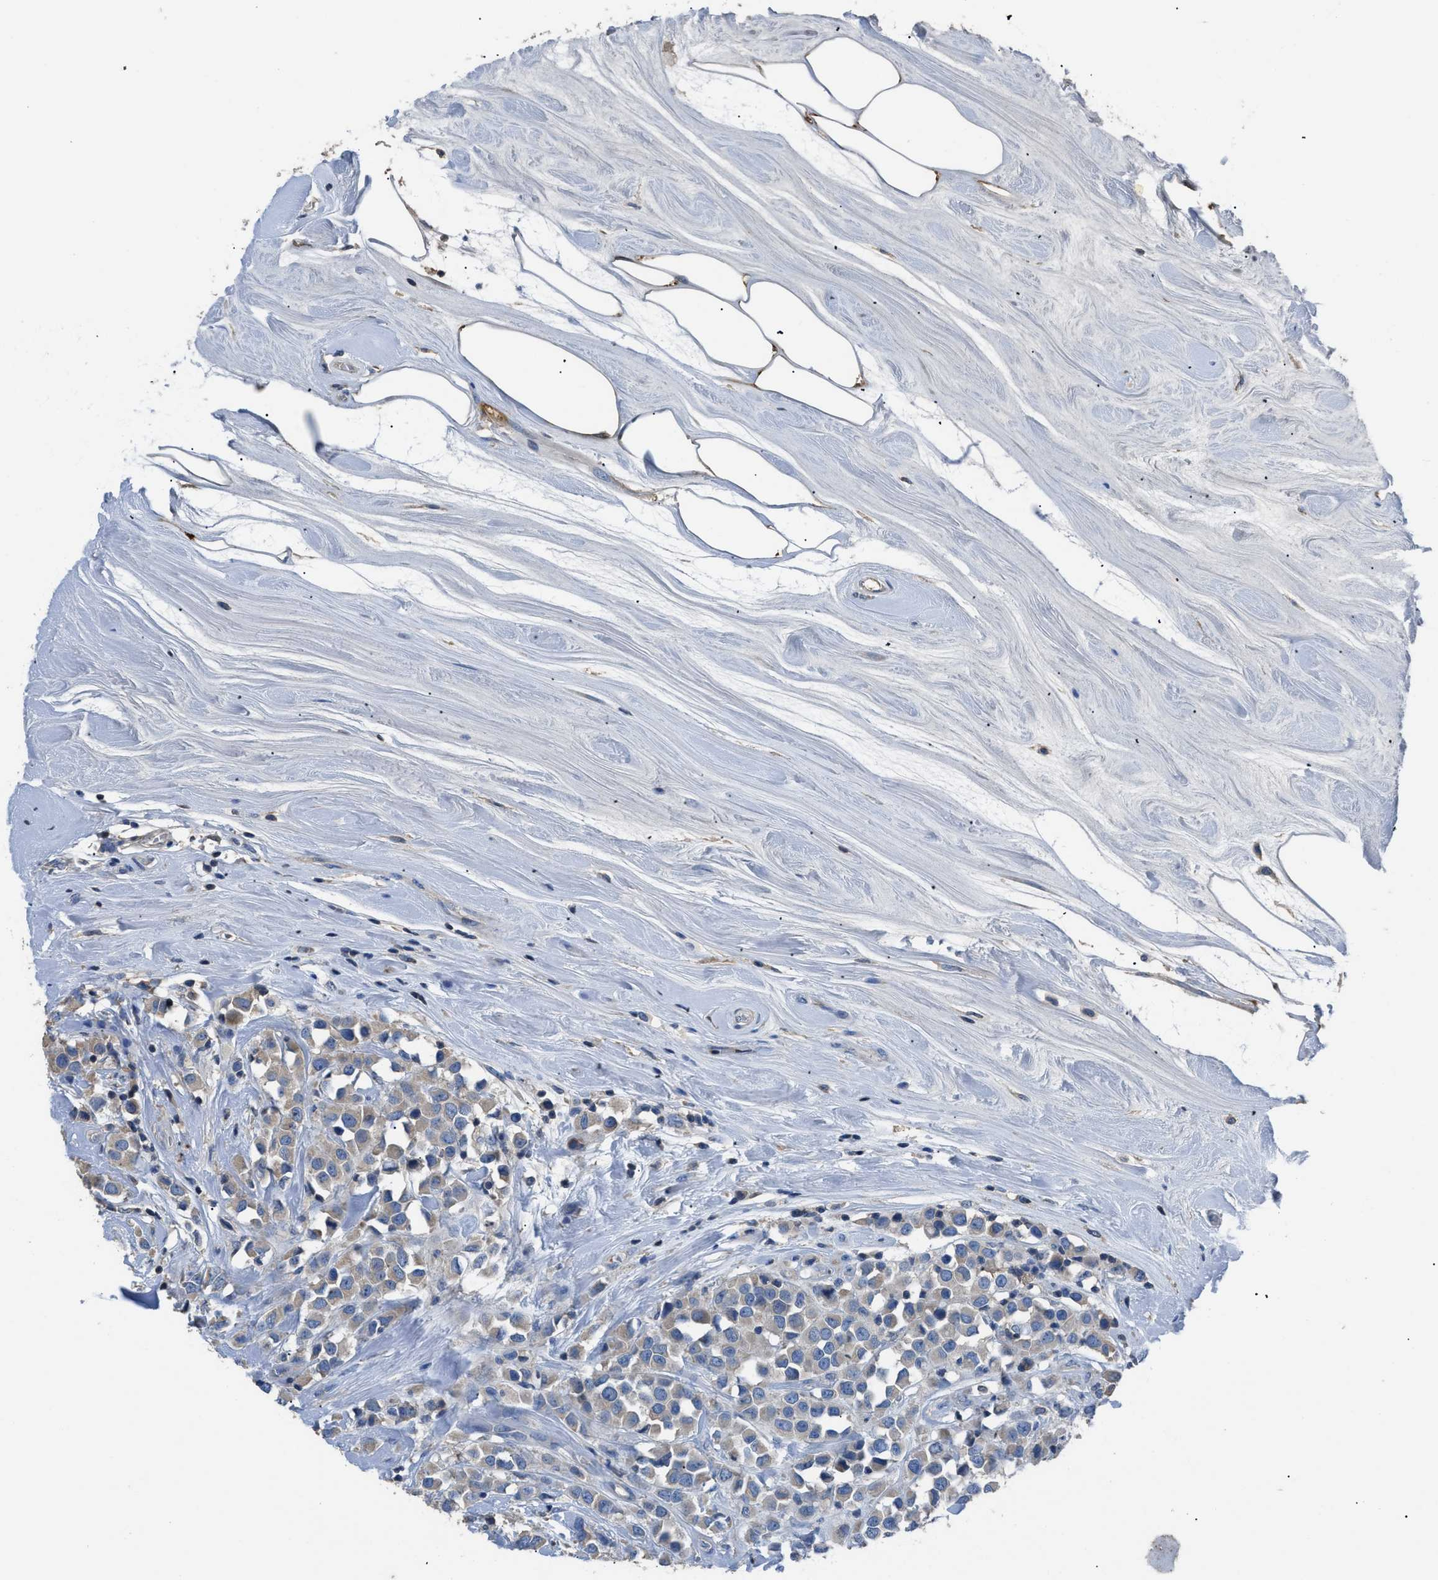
{"staining": {"intensity": "negative", "quantity": "none", "location": "none"}, "tissue": "breast cancer", "cell_type": "Tumor cells", "image_type": "cancer", "snomed": [{"axis": "morphology", "description": "Duct carcinoma"}, {"axis": "topography", "description": "Breast"}], "caption": "This micrograph is of breast cancer stained with IHC to label a protein in brown with the nuclei are counter-stained blue. There is no positivity in tumor cells. (Immunohistochemistry, brightfield microscopy, high magnification).", "gene": "SGCZ", "patient": {"sex": "female", "age": 61}}